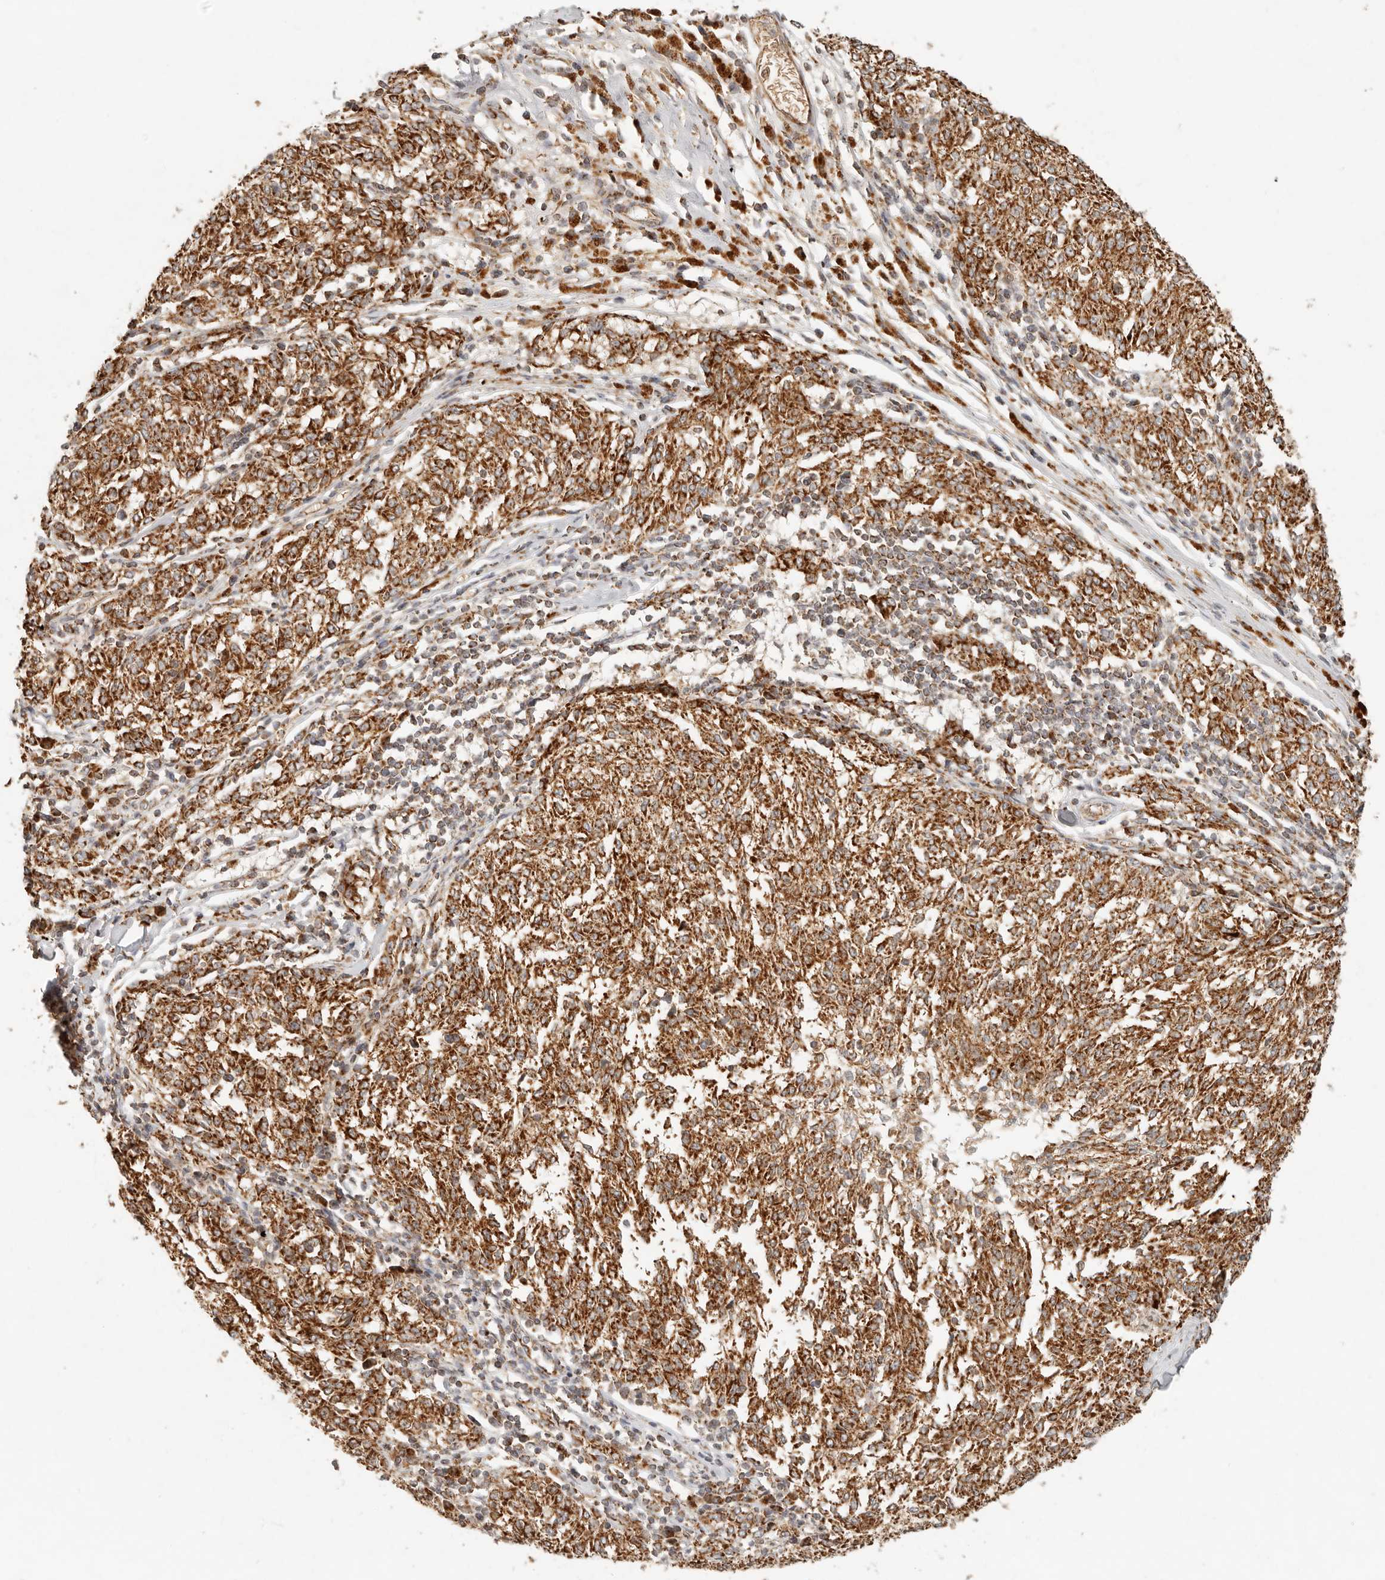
{"staining": {"intensity": "strong", "quantity": ">75%", "location": "cytoplasmic/membranous"}, "tissue": "melanoma", "cell_type": "Tumor cells", "image_type": "cancer", "snomed": [{"axis": "morphology", "description": "Malignant melanoma, NOS"}, {"axis": "topography", "description": "Skin"}], "caption": "Immunohistochemical staining of human malignant melanoma reveals high levels of strong cytoplasmic/membranous protein expression in approximately >75% of tumor cells.", "gene": "MRPL55", "patient": {"sex": "female", "age": 72}}